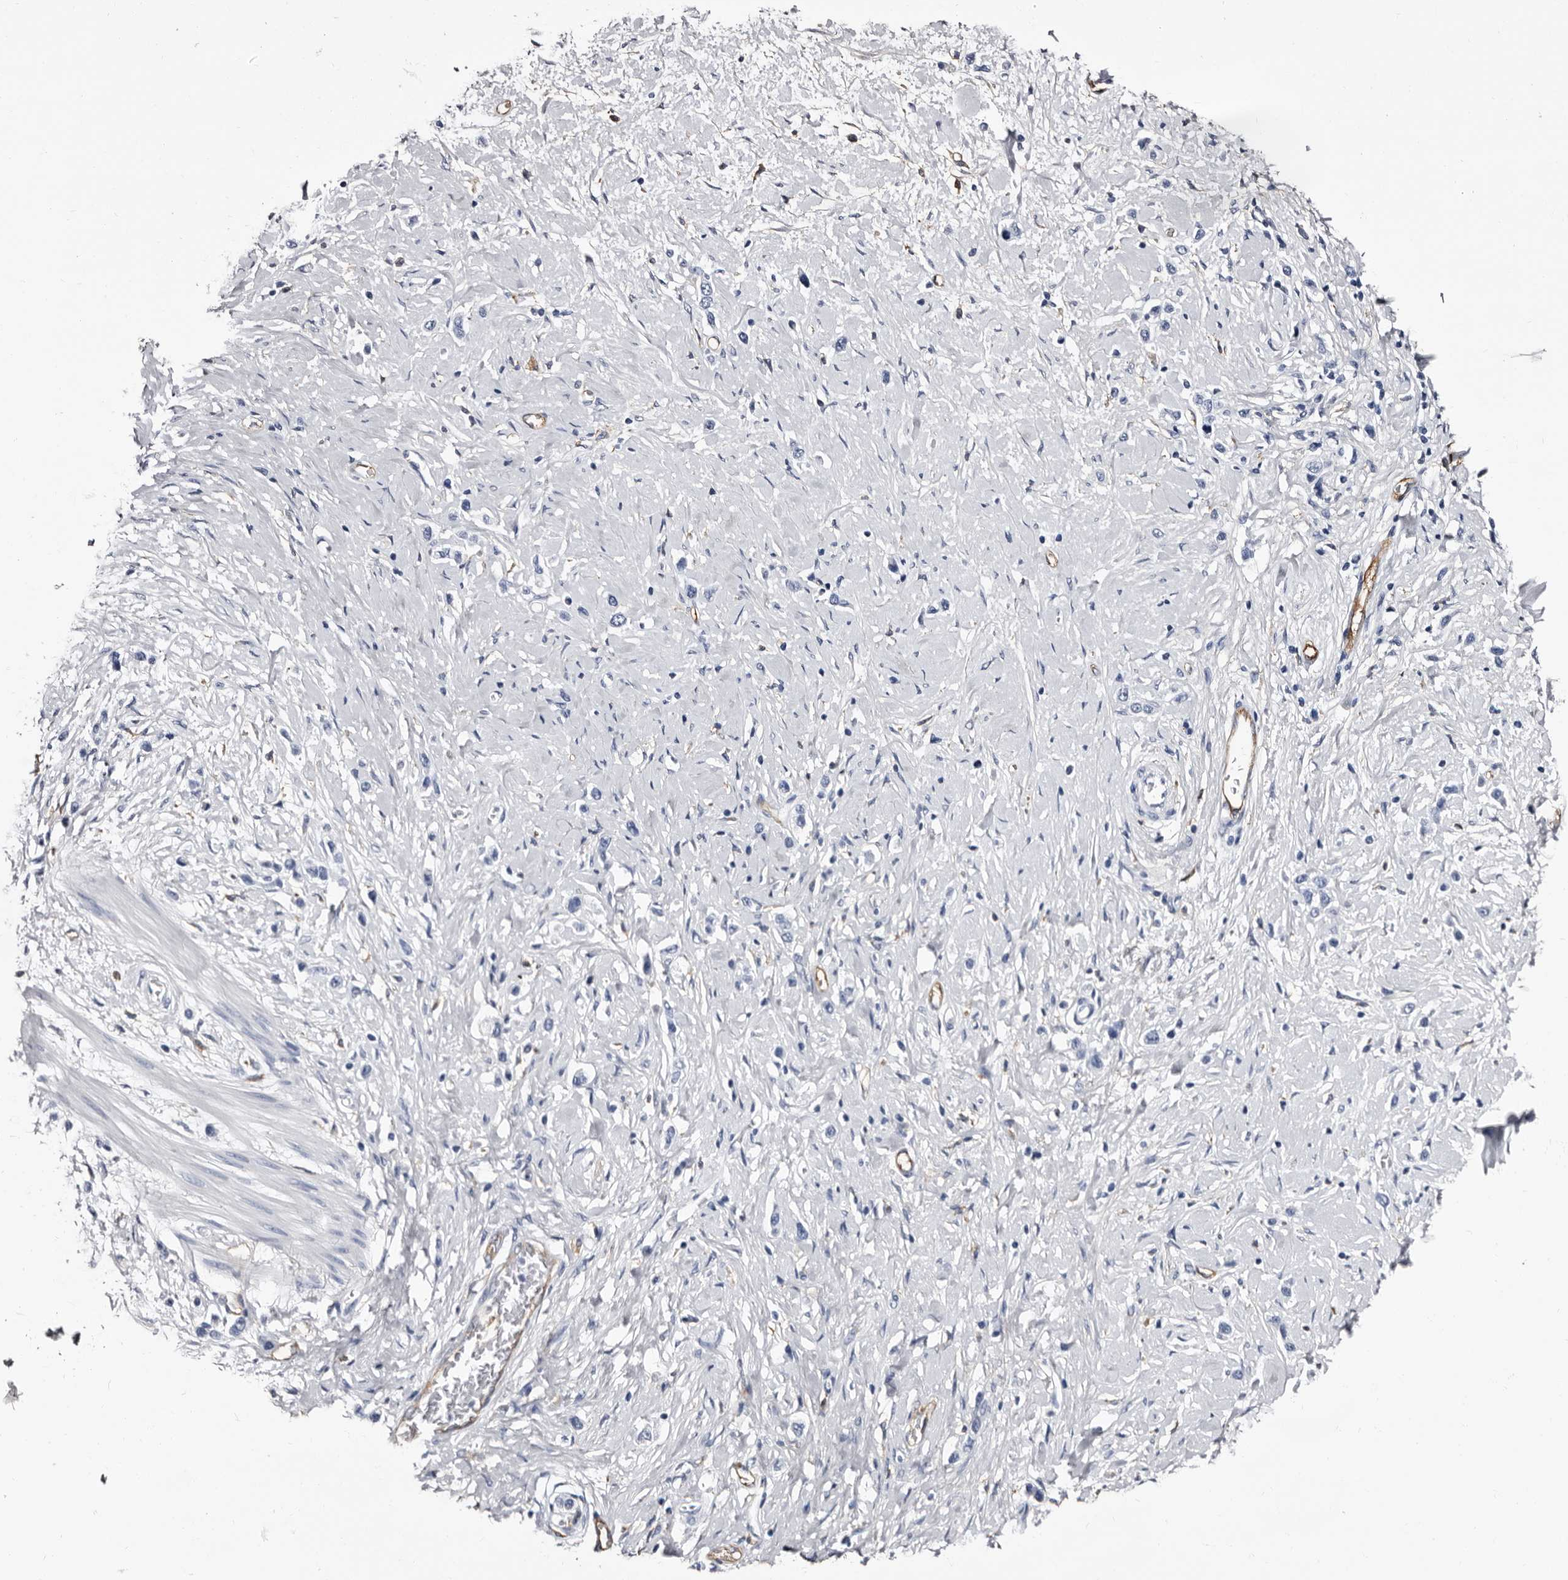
{"staining": {"intensity": "negative", "quantity": "none", "location": "none"}, "tissue": "stomach cancer", "cell_type": "Tumor cells", "image_type": "cancer", "snomed": [{"axis": "morphology", "description": "Adenocarcinoma, NOS"}, {"axis": "topography", "description": "Stomach"}], "caption": "An immunohistochemistry micrograph of adenocarcinoma (stomach) is shown. There is no staining in tumor cells of adenocarcinoma (stomach).", "gene": "EPB41L3", "patient": {"sex": "female", "age": 65}}